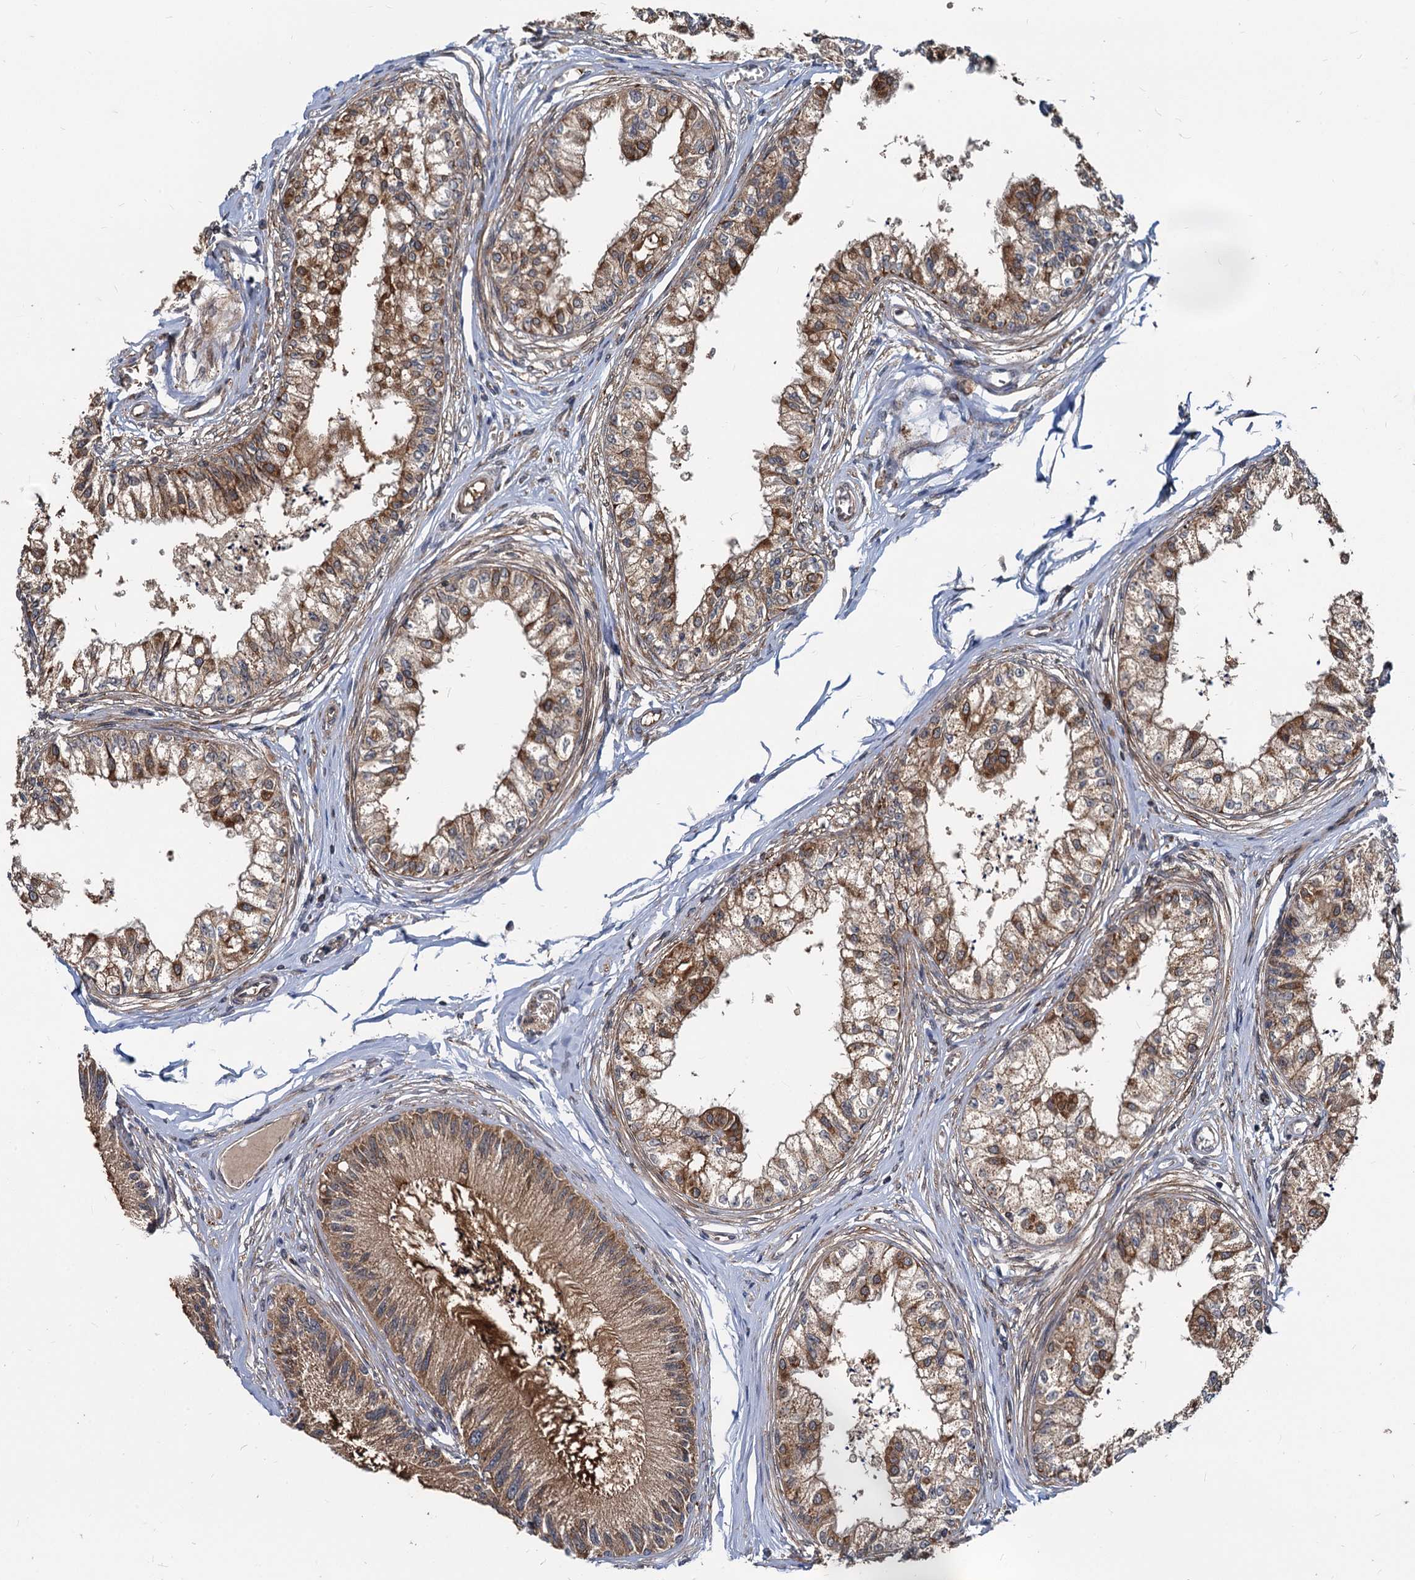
{"staining": {"intensity": "strong", "quantity": ">75%", "location": "cytoplasmic/membranous"}, "tissue": "epididymis", "cell_type": "Glandular cells", "image_type": "normal", "snomed": [{"axis": "morphology", "description": "Normal tissue, NOS"}, {"axis": "topography", "description": "Epididymis"}], "caption": "Immunohistochemistry (IHC) photomicrograph of normal epididymis stained for a protein (brown), which reveals high levels of strong cytoplasmic/membranous expression in about >75% of glandular cells.", "gene": "STIM1", "patient": {"sex": "male", "age": 79}}